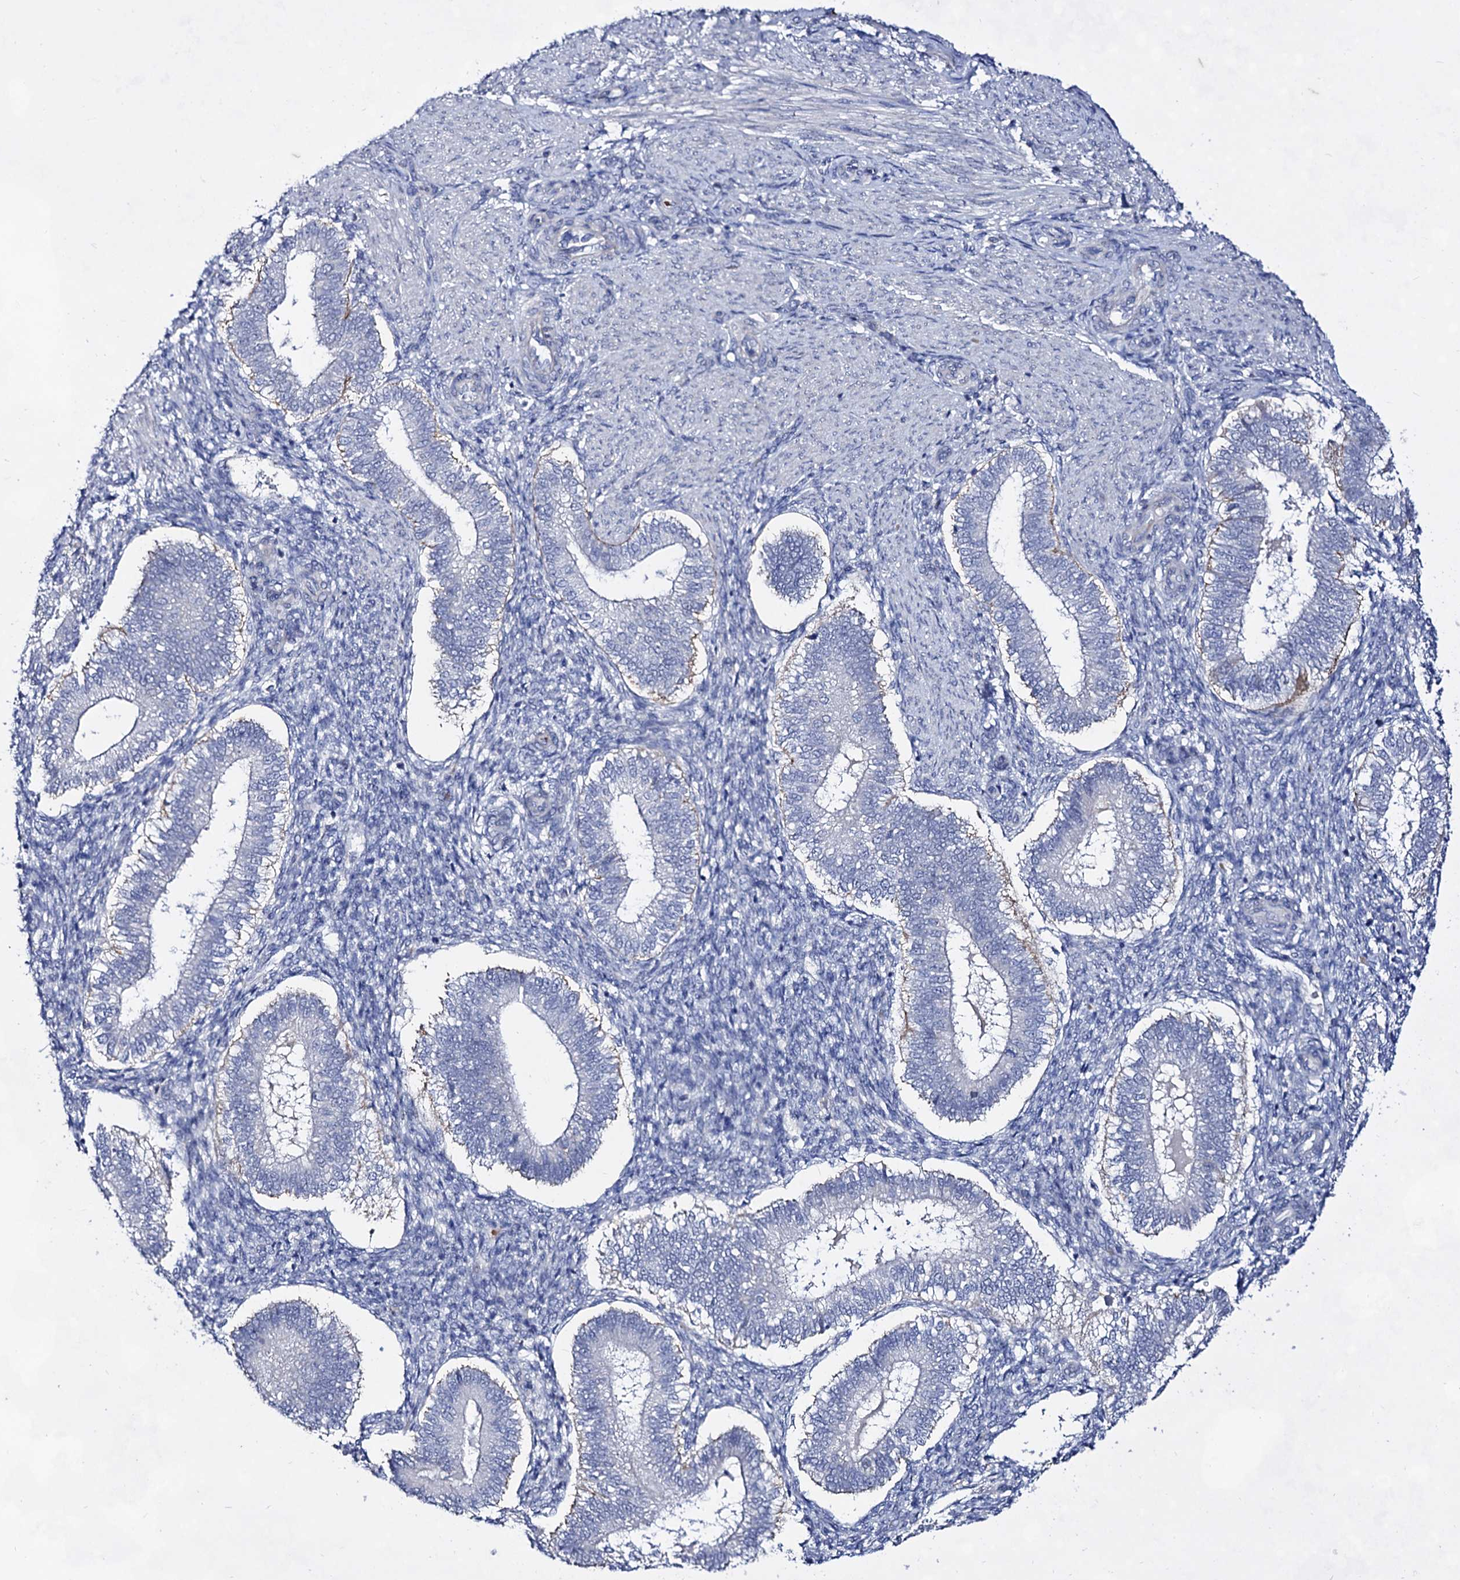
{"staining": {"intensity": "negative", "quantity": "none", "location": "none"}, "tissue": "endometrium", "cell_type": "Cells in endometrial stroma", "image_type": "normal", "snomed": [{"axis": "morphology", "description": "Normal tissue, NOS"}, {"axis": "topography", "description": "Endometrium"}], "caption": "High magnification brightfield microscopy of normal endometrium stained with DAB (3,3'-diaminobenzidine) (brown) and counterstained with hematoxylin (blue): cells in endometrial stroma show no significant staining.", "gene": "PLIN1", "patient": {"sex": "female", "age": 25}}